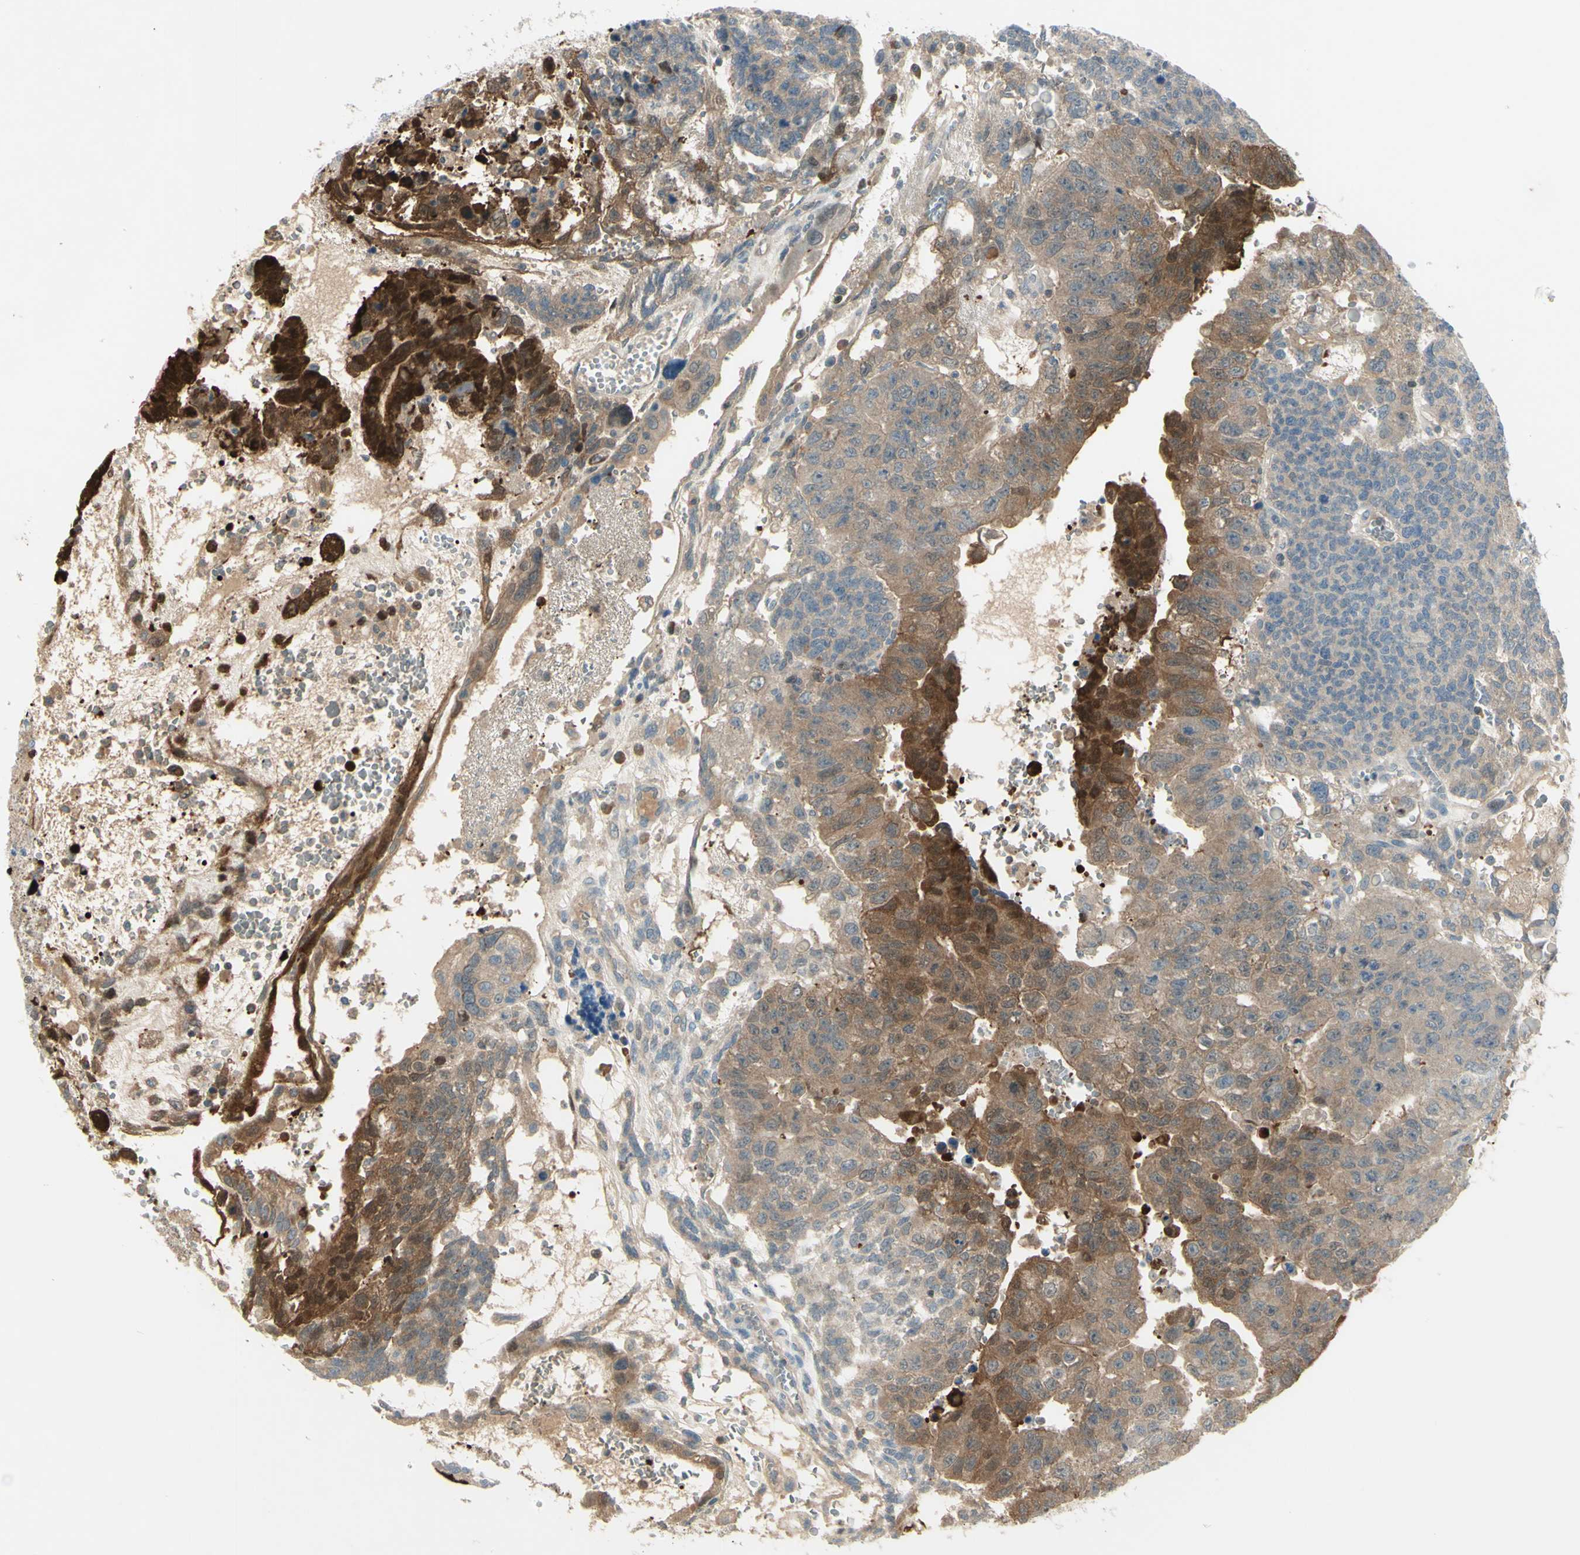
{"staining": {"intensity": "strong", "quantity": "25%-75%", "location": "cytoplasmic/membranous"}, "tissue": "testis cancer", "cell_type": "Tumor cells", "image_type": "cancer", "snomed": [{"axis": "morphology", "description": "Seminoma, NOS"}, {"axis": "morphology", "description": "Carcinoma, Embryonal, NOS"}, {"axis": "topography", "description": "Testis"}], "caption": "There is high levels of strong cytoplasmic/membranous expression in tumor cells of seminoma (testis), as demonstrated by immunohistochemical staining (brown color).", "gene": "C1orf159", "patient": {"sex": "male", "age": 52}}